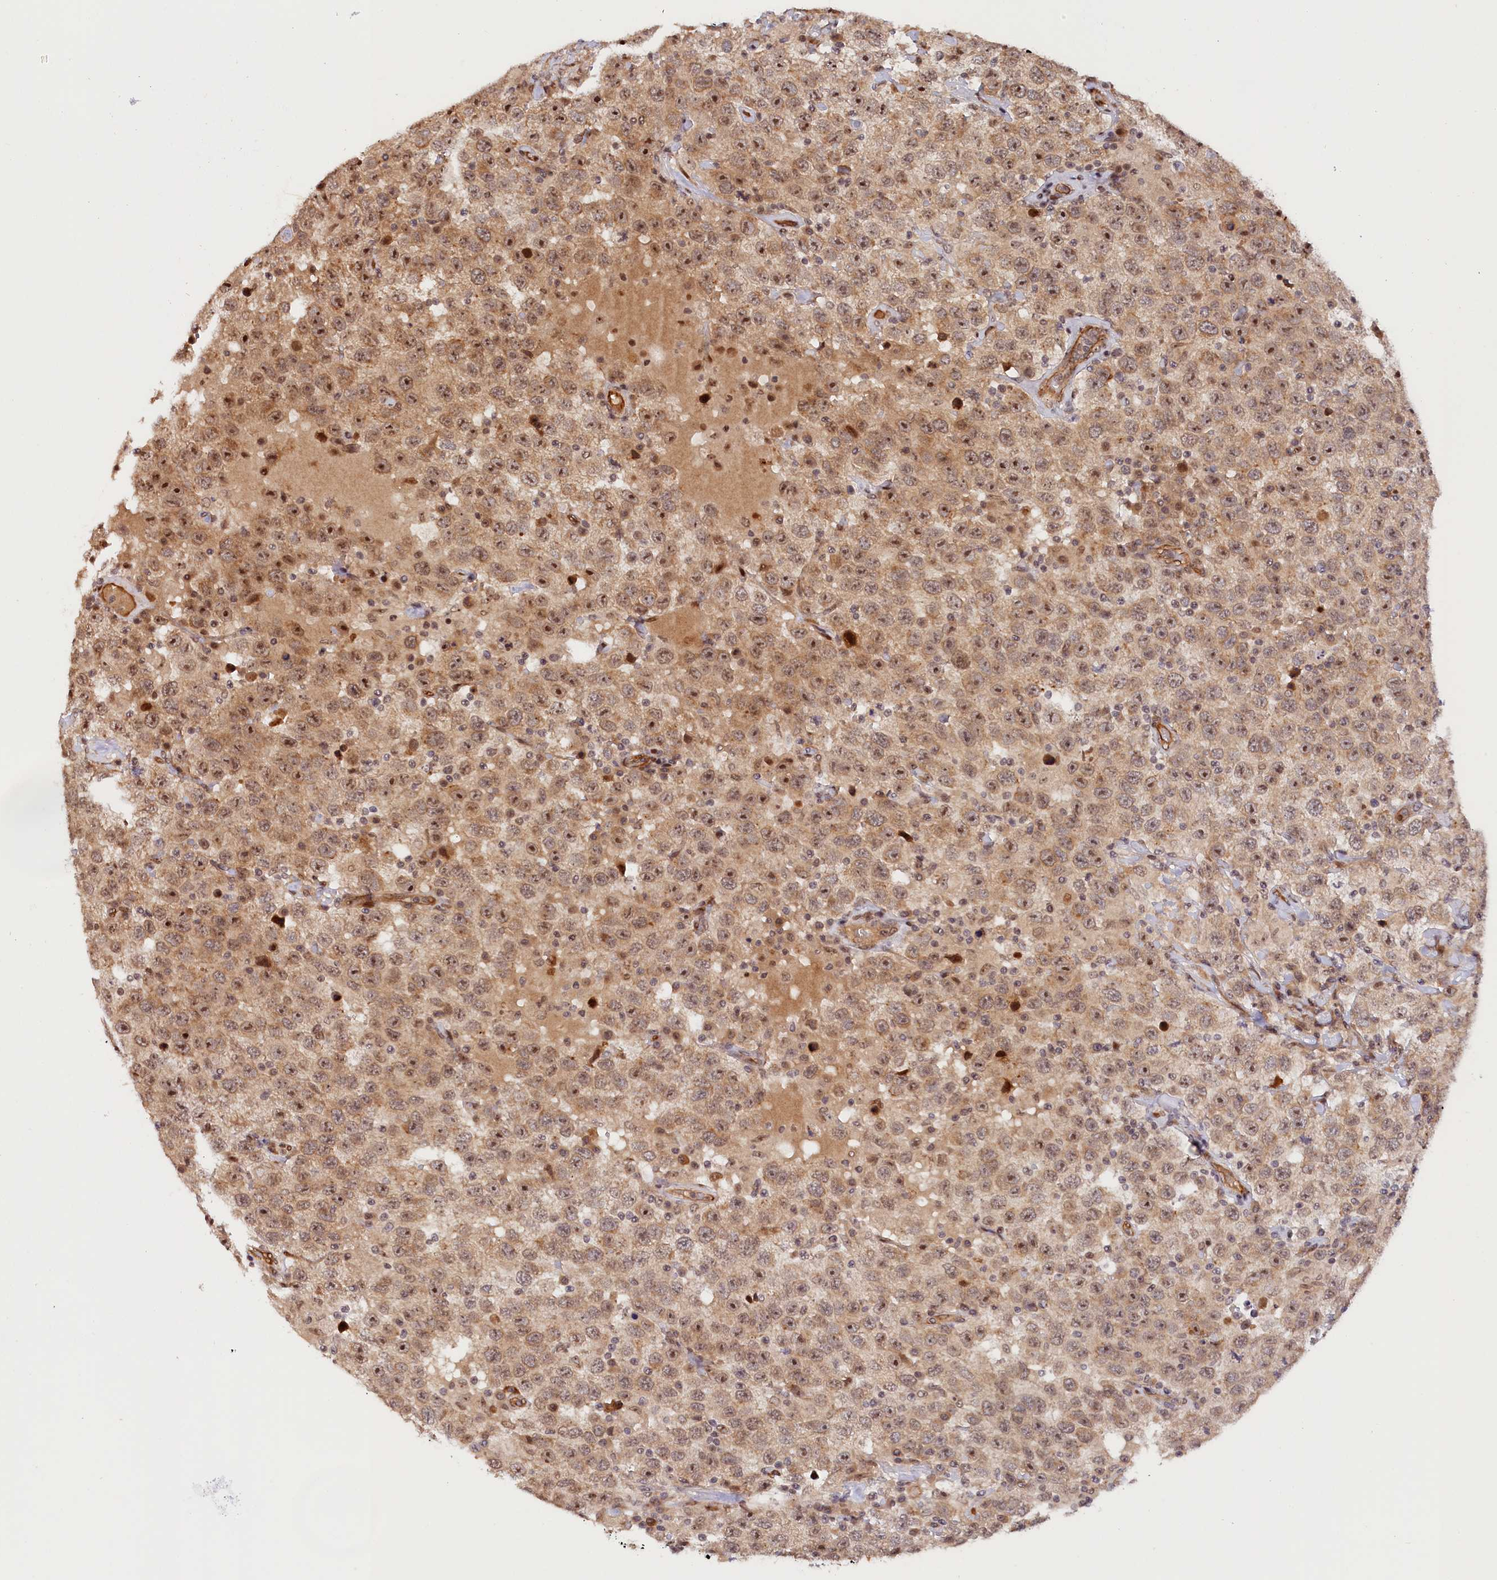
{"staining": {"intensity": "moderate", "quantity": ">75%", "location": "cytoplasmic/membranous,nuclear"}, "tissue": "testis cancer", "cell_type": "Tumor cells", "image_type": "cancer", "snomed": [{"axis": "morphology", "description": "Seminoma, NOS"}, {"axis": "topography", "description": "Testis"}], "caption": "Immunohistochemical staining of seminoma (testis) demonstrates medium levels of moderate cytoplasmic/membranous and nuclear protein positivity in approximately >75% of tumor cells.", "gene": "ANKRD24", "patient": {"sex": "male", "age": 41}}